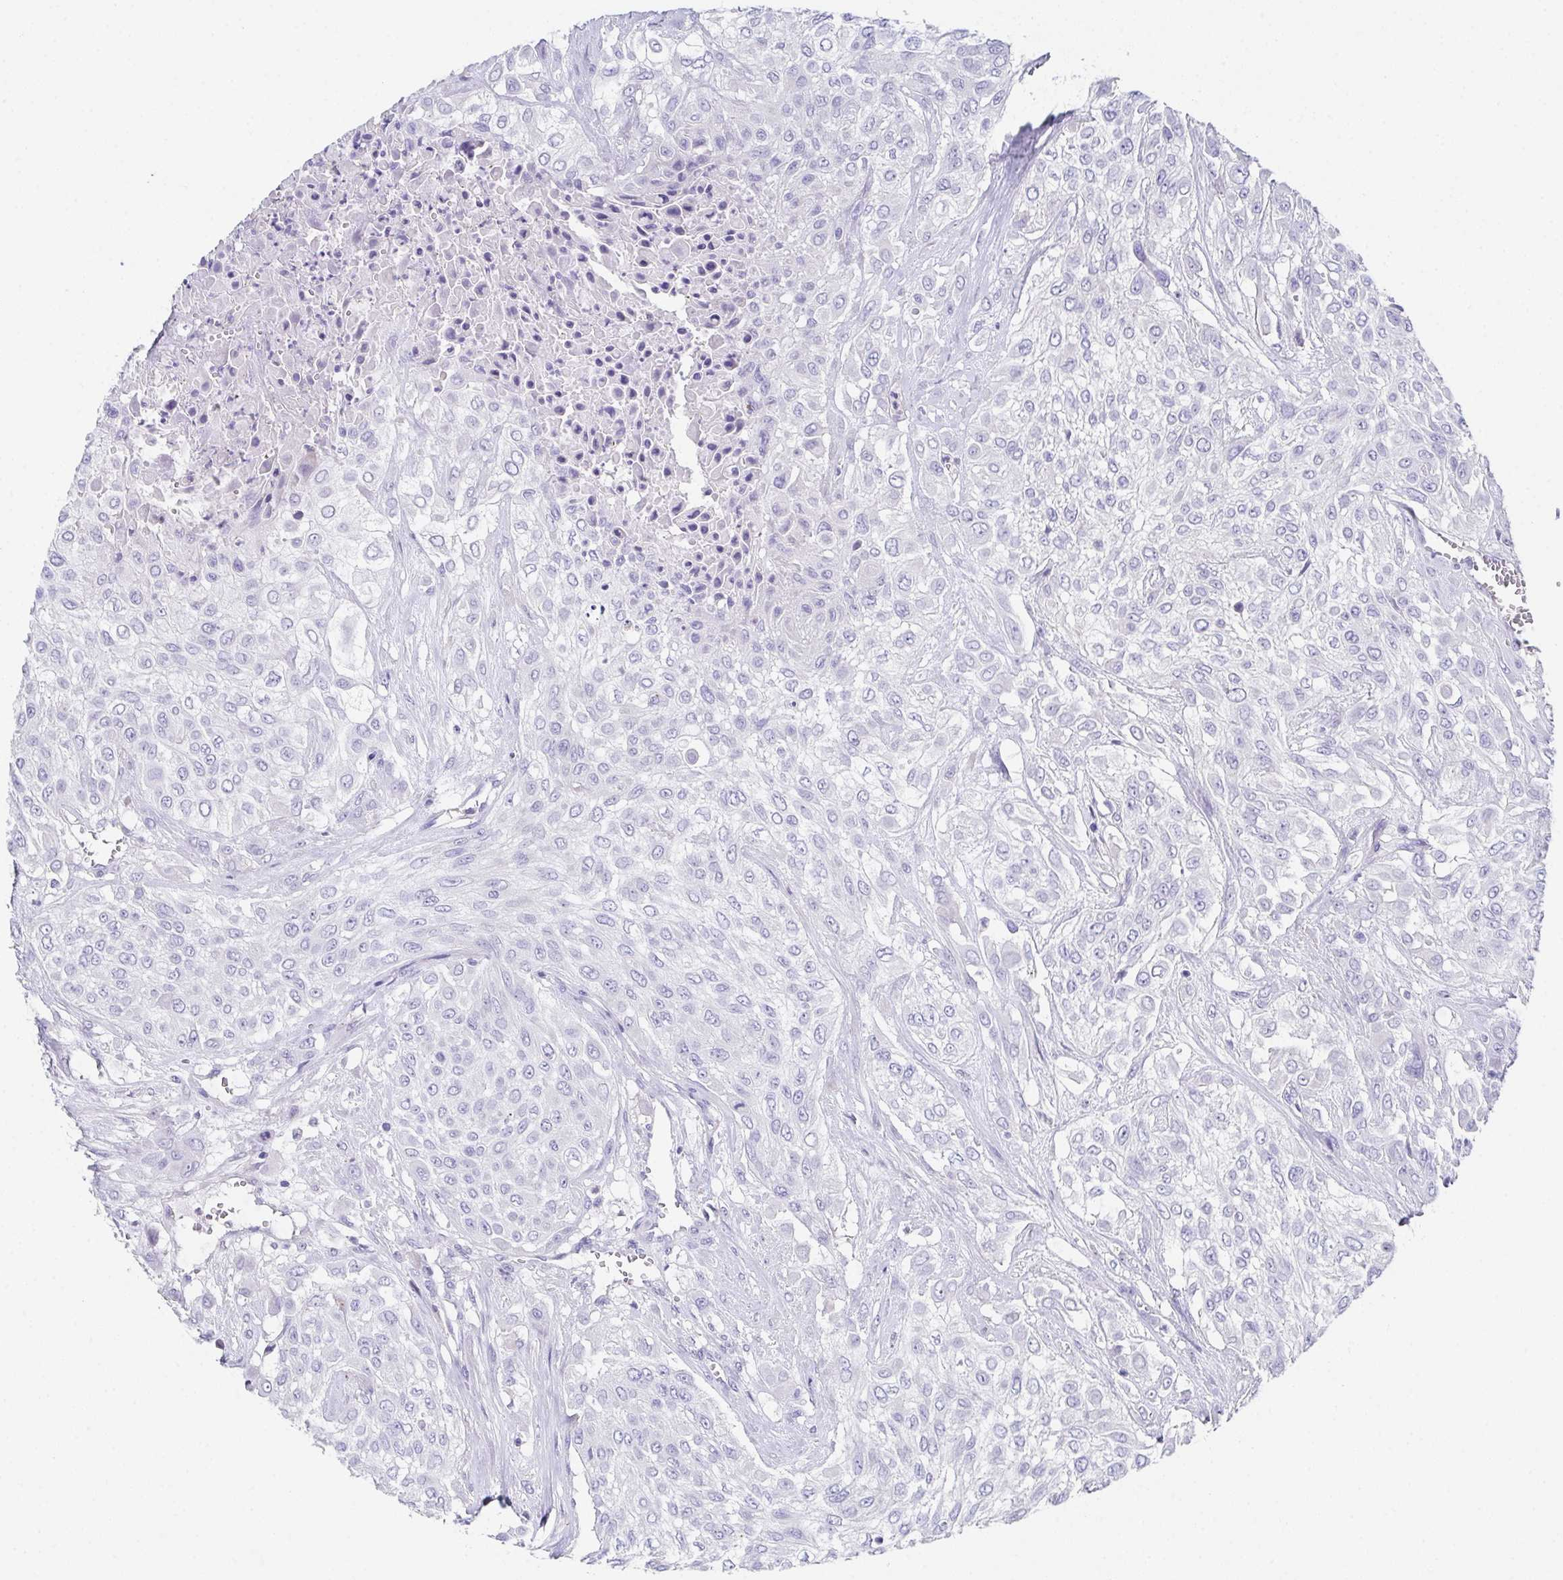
{"staining": {"intensity": "negative", "quantity": "none", "location": "none"}, "tissue": "urothelial cancer", "cell_type": "Tumor cells", "image_type": "cancer", "snomed": [{"axis": "morphology", "description": "Urothelial carcinoma, High grade"}, {"axis": "topography", "description": "Urinary bladder"}], "caption": "IHC of high-grade urothelial carcinoma exhibits no staining in tumor cells. The staining was performed using DAB to visualize the protein expression in brown, while the nuclei were stained in blue with hematoxylin (Magnification: 20x).", "gene": "SSC4D", "patient": {"sex": "male", "age": 57}}